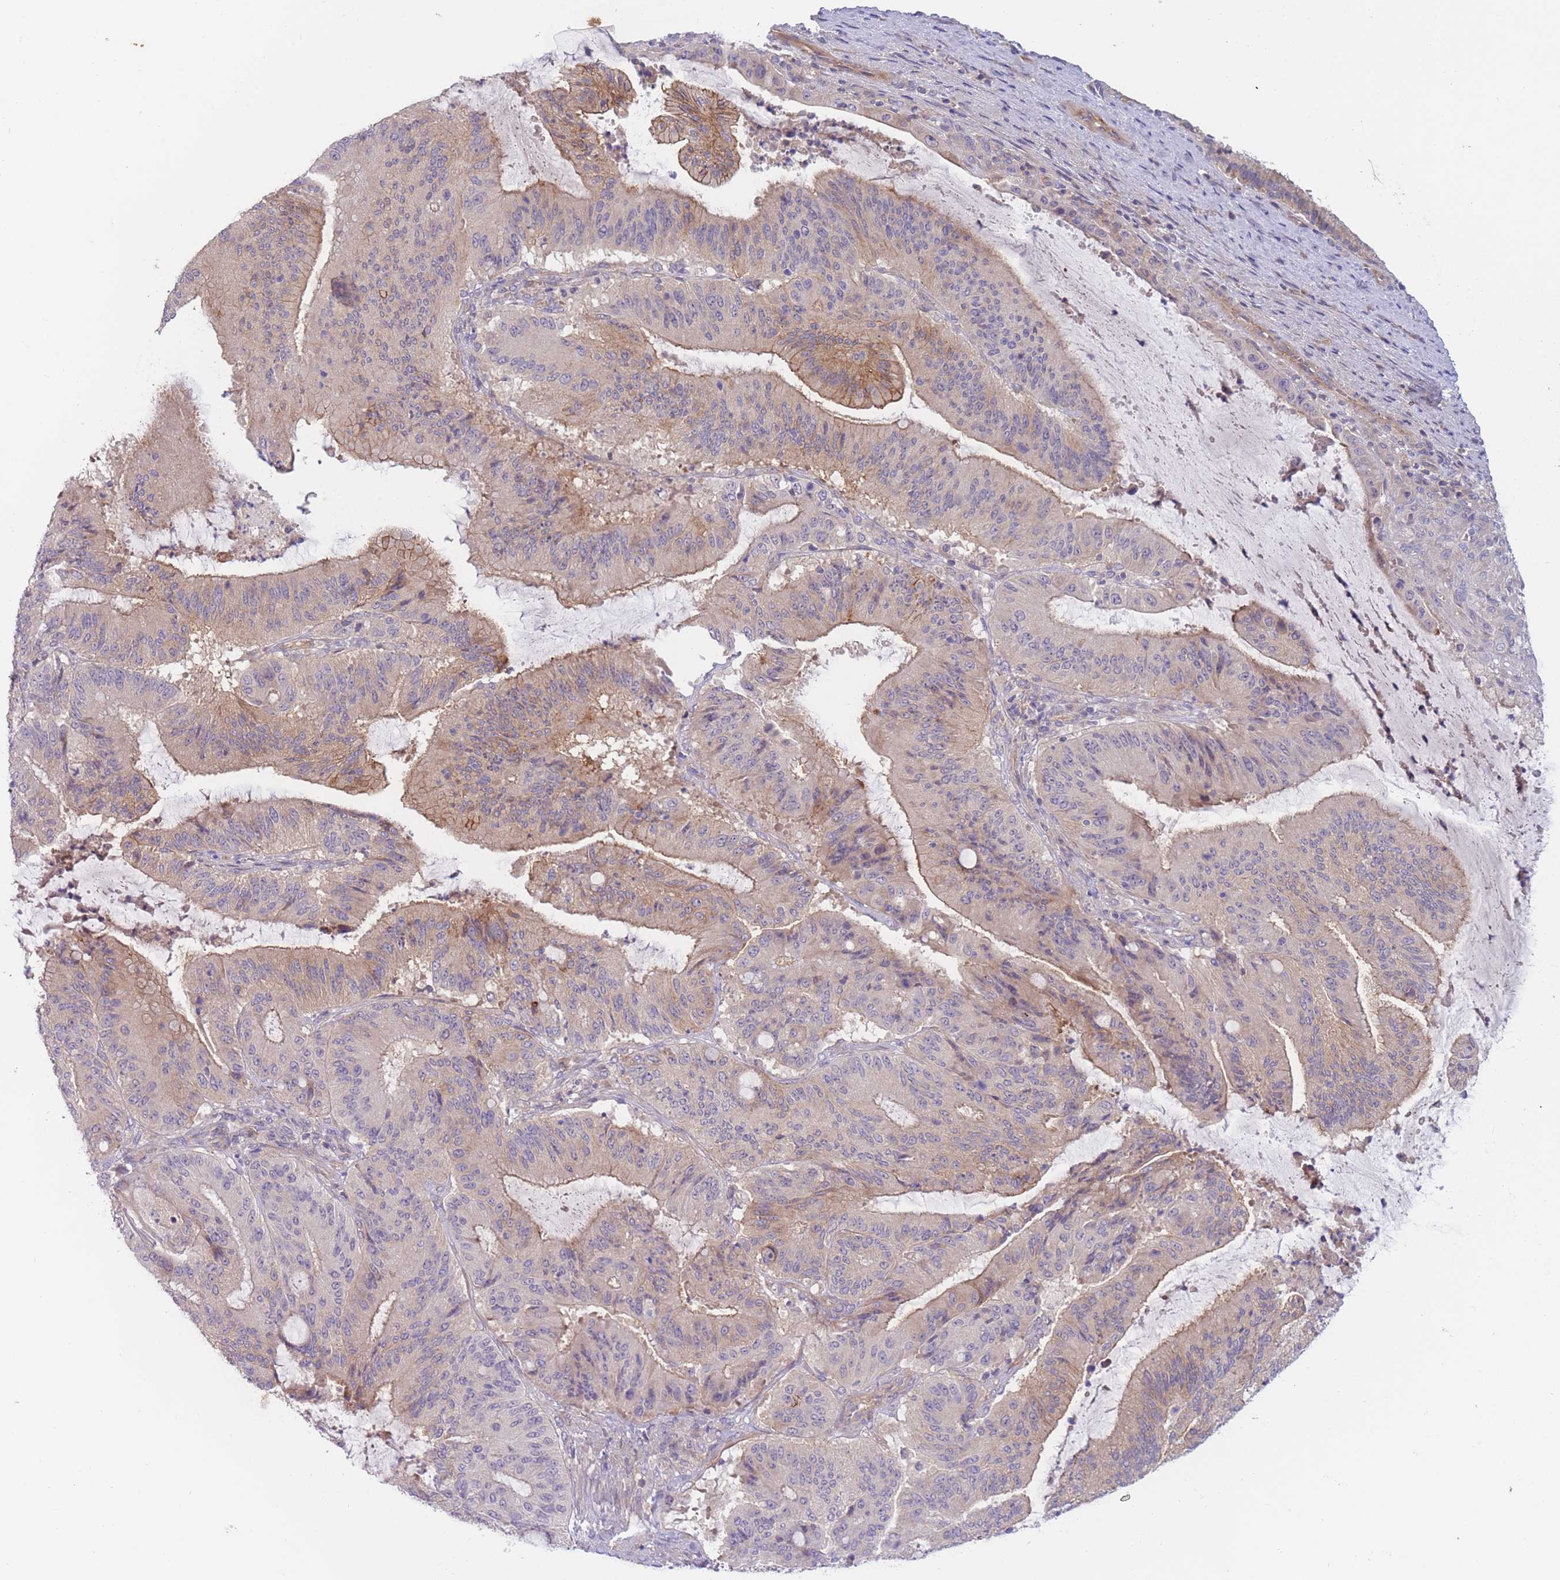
{"staining": {"intensity": "moderate", "quantity": "<25%", "location": "cytoplasmic/membranous"}, "tissue": "liver cancer", "cell_type": "Tumor cells", "image_type": "cancer", "snomed": [{"axis": "morphology", "description": "Normal tissue, NOS"}, {"axis": "morphology", "description": "Cholangiocarcinoma"}, {"axis": "topography", "description": "Liver"}, {"axis": "topography", "description": "Peripheral nerve tissue"}], "caption": "Liver cancer stained with immunohistochemistry (IHC) exhibits moderate cytoplasmic/membranous staining in approximately <25% of tumor cells.", "gene": "WDR93", "patient": {"sex": "female", "age": 73}}